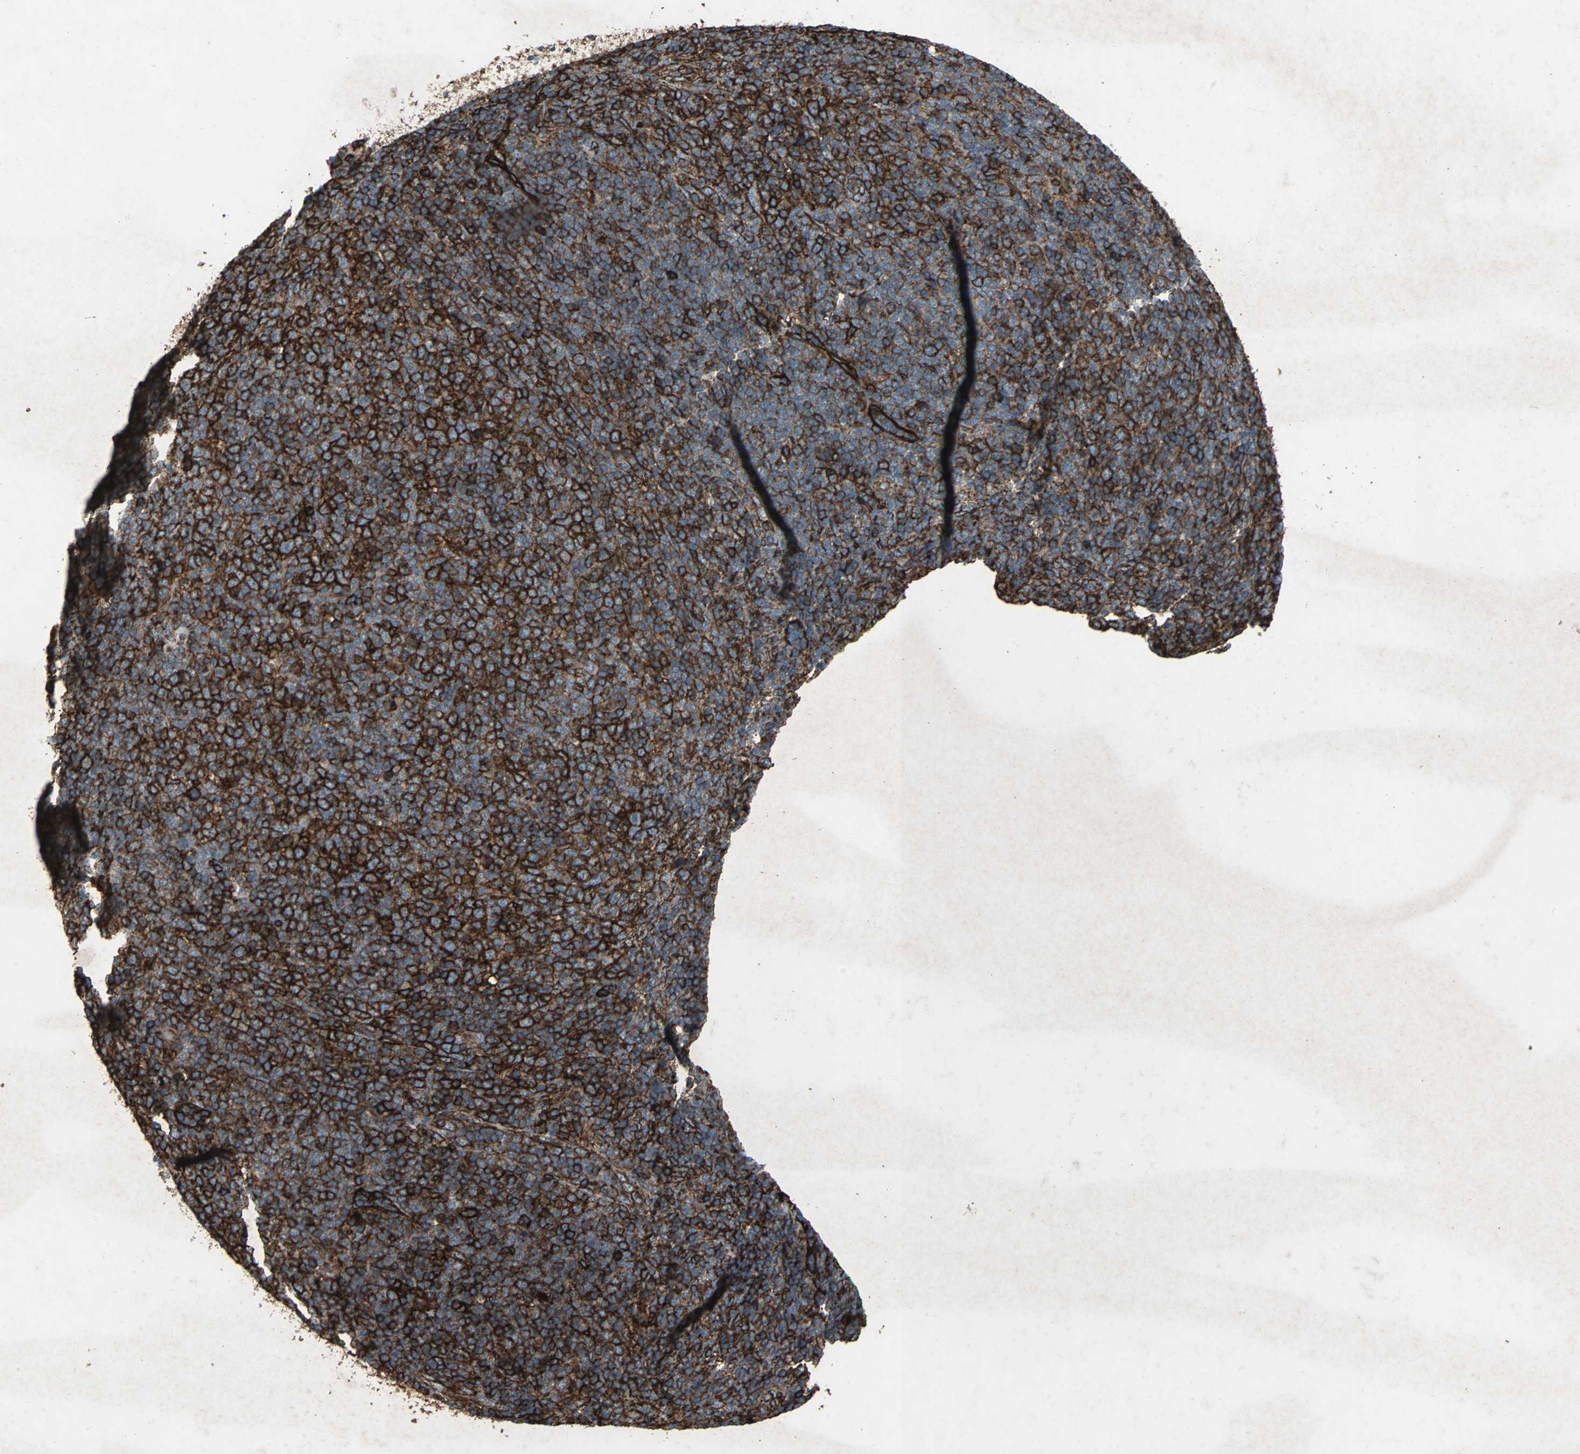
{"staining": {"intensity": "strong", "quantity": ">75%", "location": "cytoplasmic/membranous"}, "tissue": "lymphoma", "cell_type": "Tumor cells", "image_type": "cancer", "snomed": [{"axis": "morphology", "description": "Malignant lymphoma, non-Hodgkin's type, Low grade"}, {"axis": "topography", "description": "Lymph node"}], "caption": "Low-grade malignant lymphoma, non-Hodgkin's type stained with a brown dye reveals strong cytoplasmic/membranous positive positivity in about >75% of tumor cells.", "gene": "CCR6", "patient": {"sex": "male", "age": 70}}